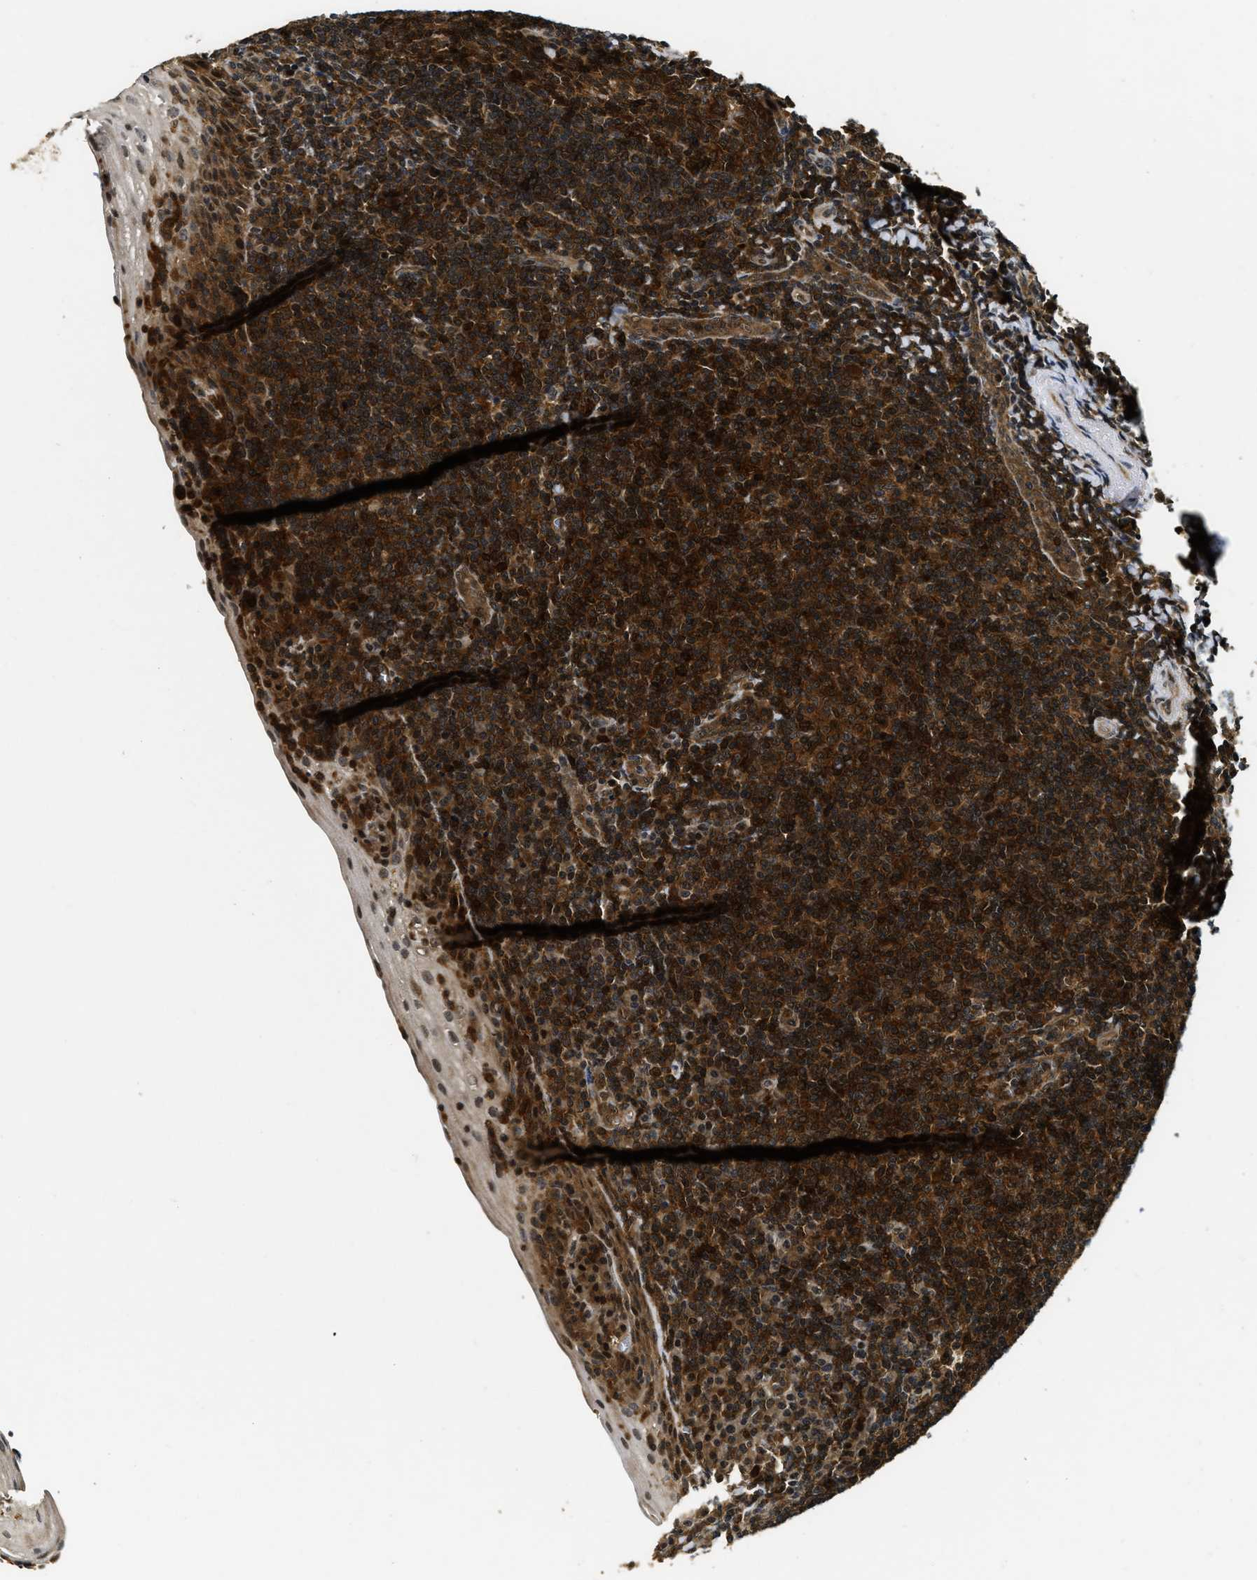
{"staining": {"intensity": "strong", "quantity": ">75%", "location": "cytoplasmic/membranous"}, "tissue": "tonsil", "cell_type": "Germinal center cells", "image_type": "normal", "snomed": [{"axis": "morphology", "description": "Normal tissue, NOS"}, {"axis": "topography", "description": "Tonsil"}], "caption": "DAB (3,3'-diaminobenzidine) immunohistochemical staining of unremarkable tonsil exhibits strong cytoplasmic/membranous protein expression in approximately >75% of germinal center cells. The staining was performed using DAB (3,3'-diaminobenzidine), with brown indicating positive protein expression. Nuclei are stained blue with hematoxylin.", "gene": "ADSL", "patient": {"sex": "male", "age": 37}}